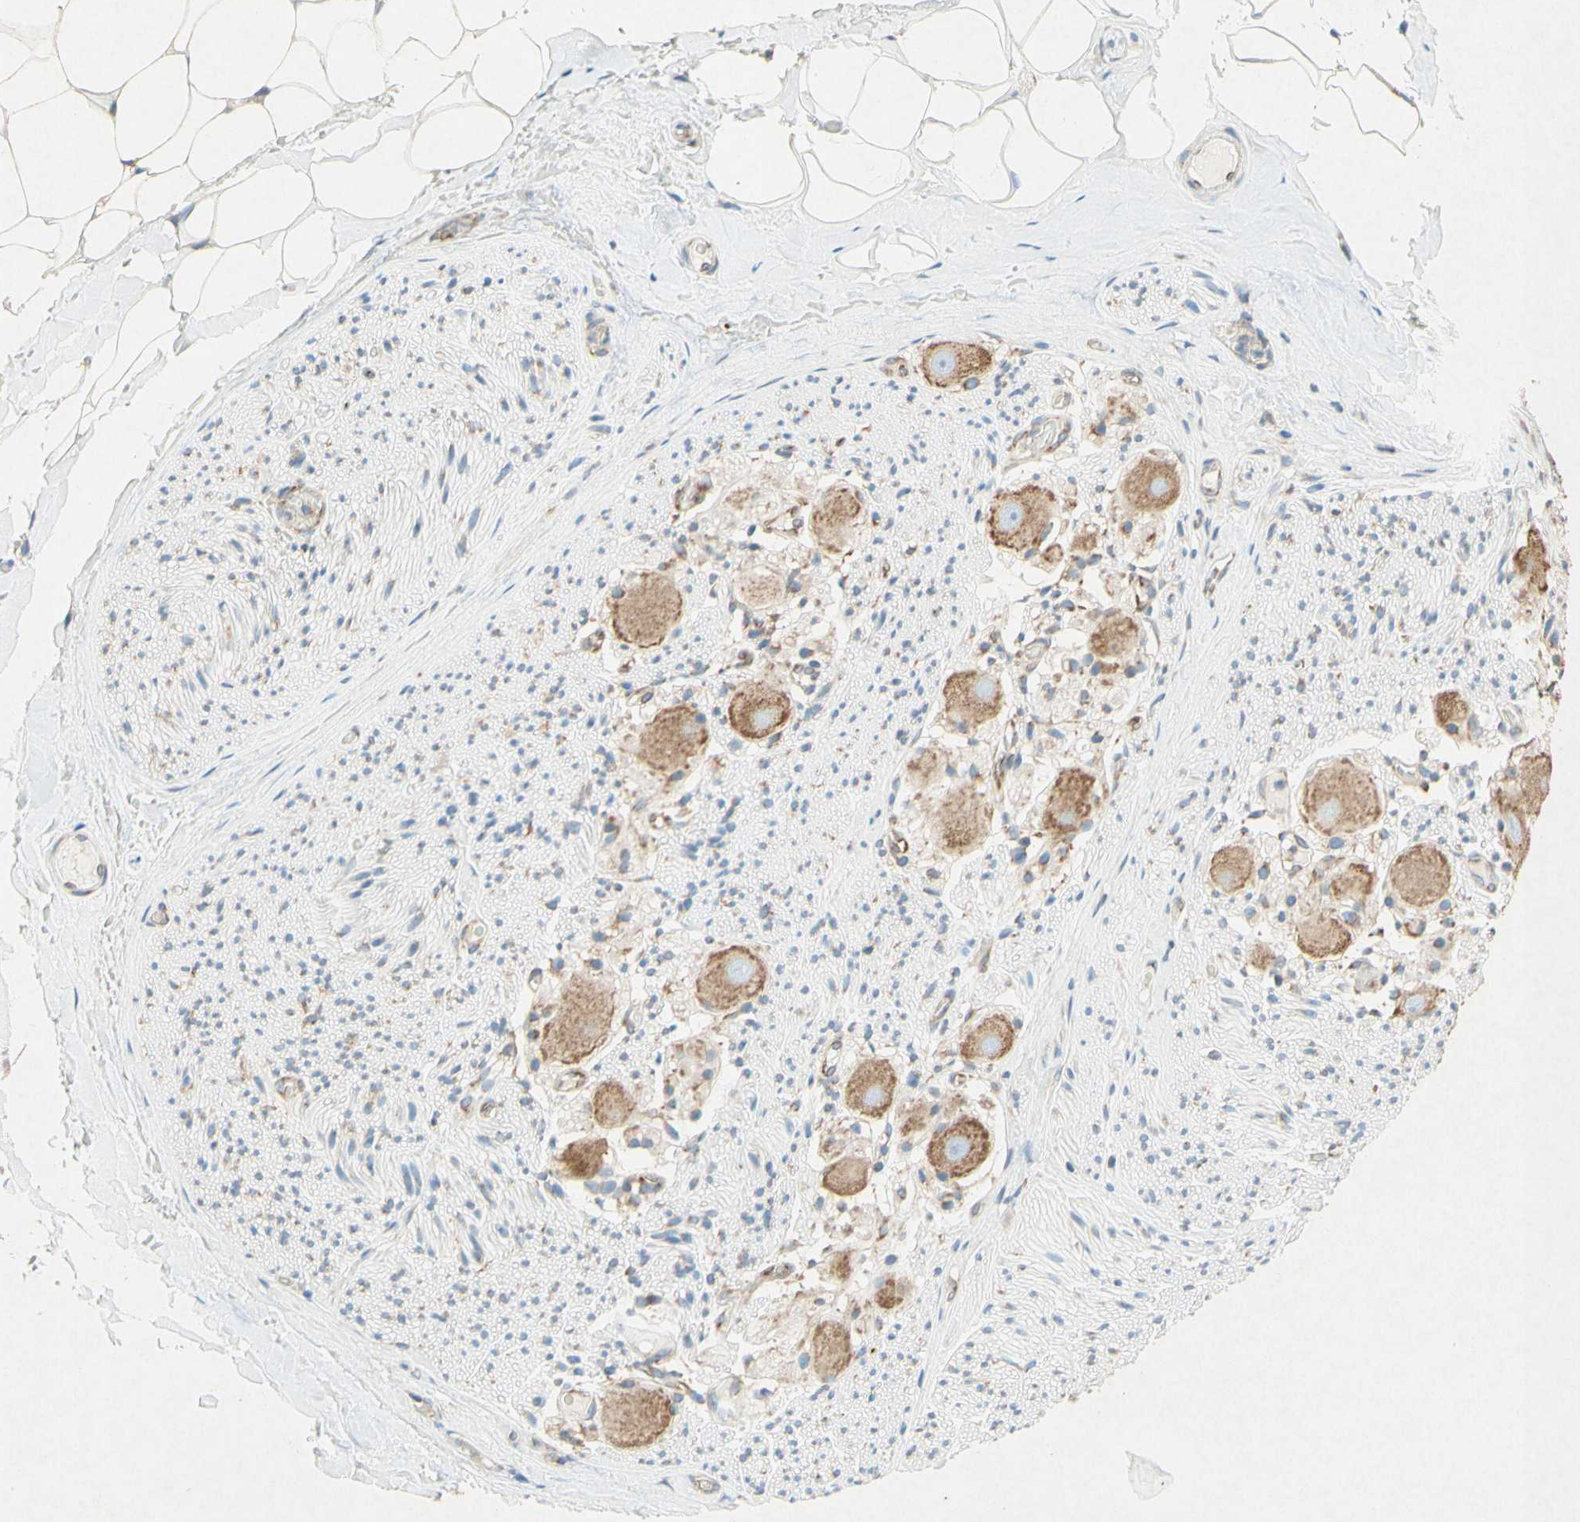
{"staining": {"intensity": "negative", "quantity": "none", "location": "none"}, "tissue": "adipose tissue", "cell_type": "Adipocytes", "image_type": "normal", "snomed": [{"axis": "morphology", "description": "Normal tissue, NOS"}, {"axis": "topography", "description": "Peripheral nerve tissue"}], "caption": "This is a image of IHC staining of unremarkable adipose tissue, which shows no staining in adipocytes.", "gene": "PABPC1", "patient": {"sex": "male", "age": 70}}